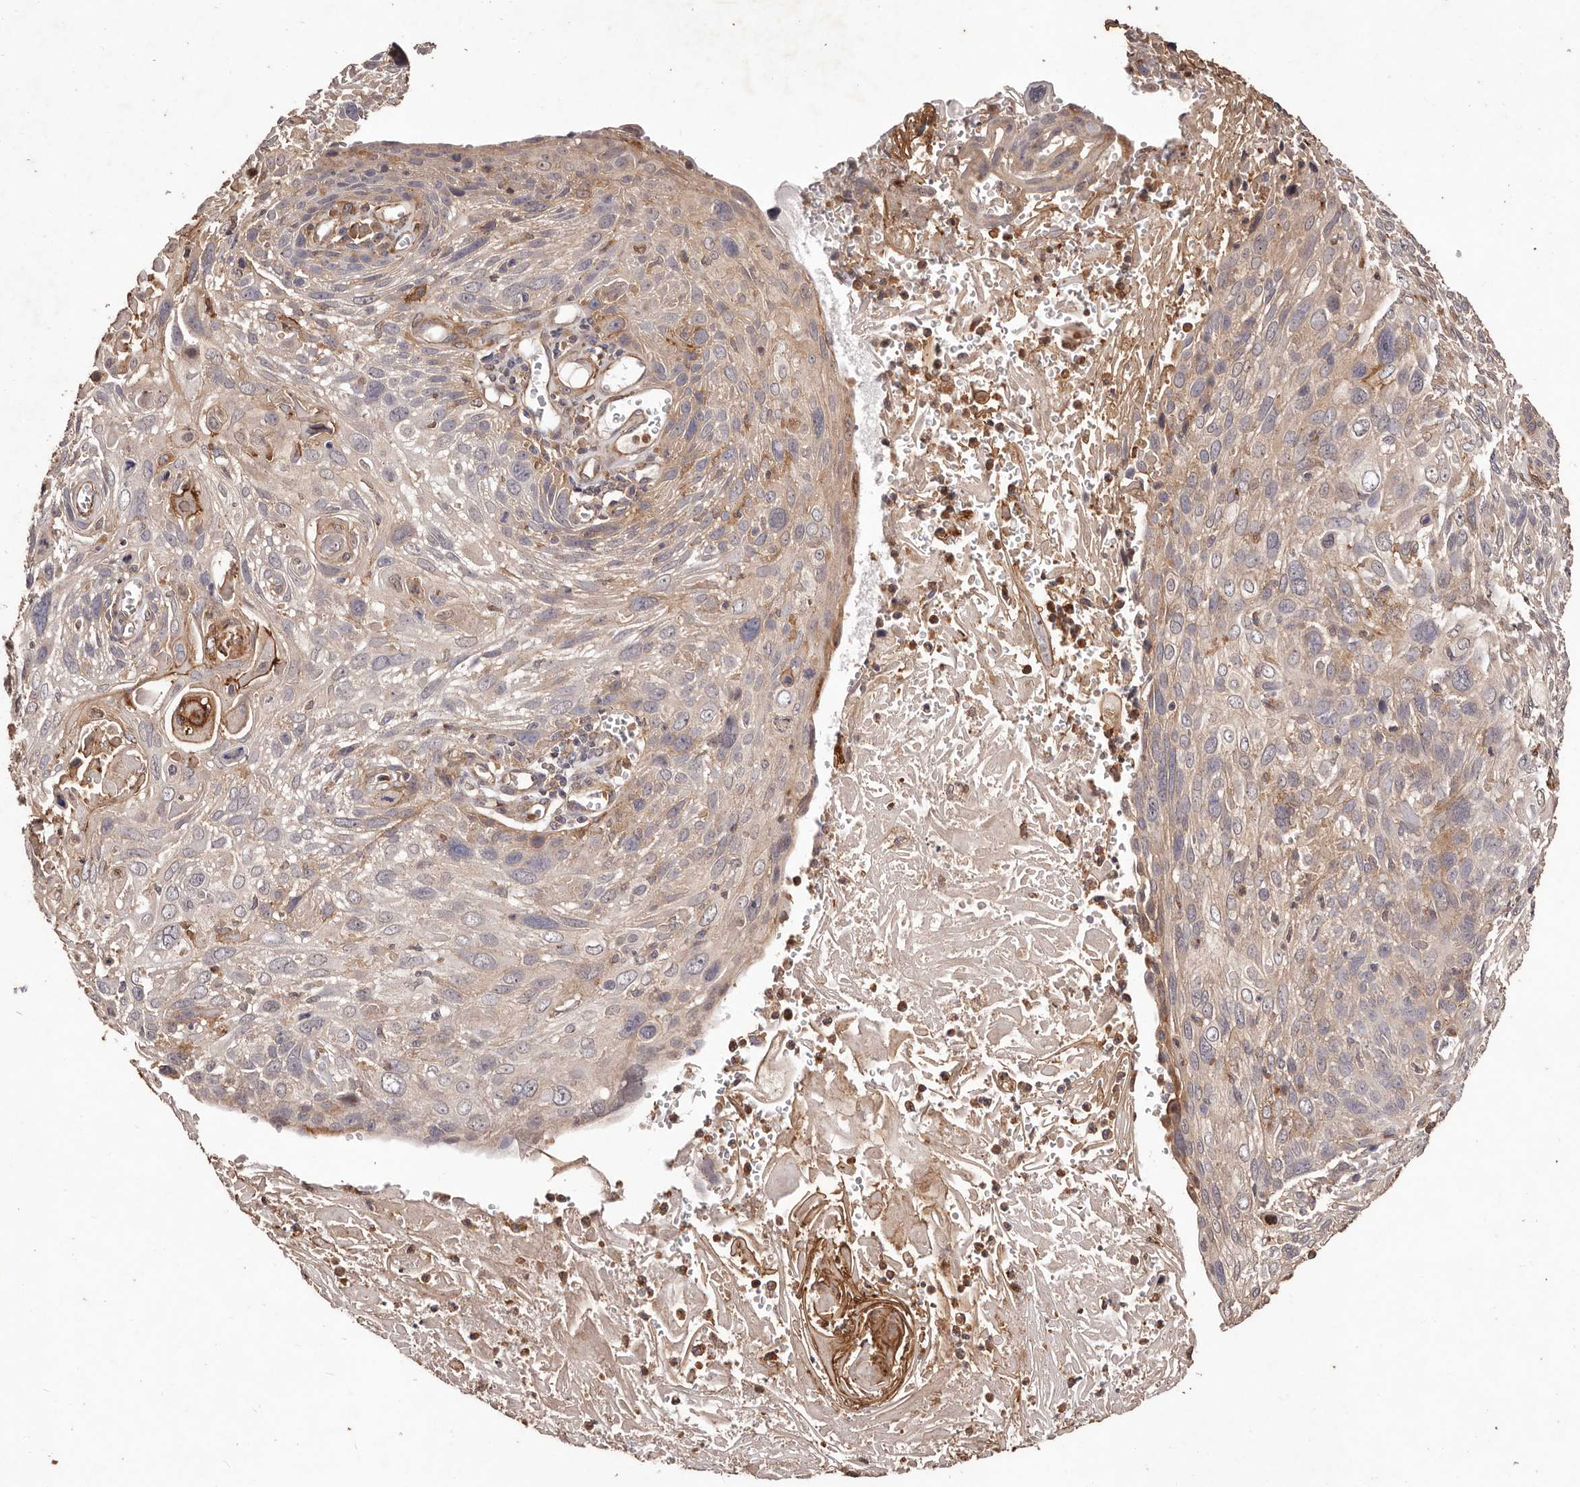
{"staining": {"intensity": "weak", "quantity": "<25%", "location": "cytoplasmic/membranous"}, "tissue": "cervical cancer", "cell_type": "Tumor cells", "image_type": "cancer", "snomed": [{"axis": "morphology", "description": "Squamous cell carcinoma, NOS"}, {"axis": "topography", "description": "Cervix"}], "caption": "There is no significant expression in tumor cells of cervical cancer (squamous cell carcinoma).", "gene": "CCL14", "patient": {"sex": "female", "age": 51}}